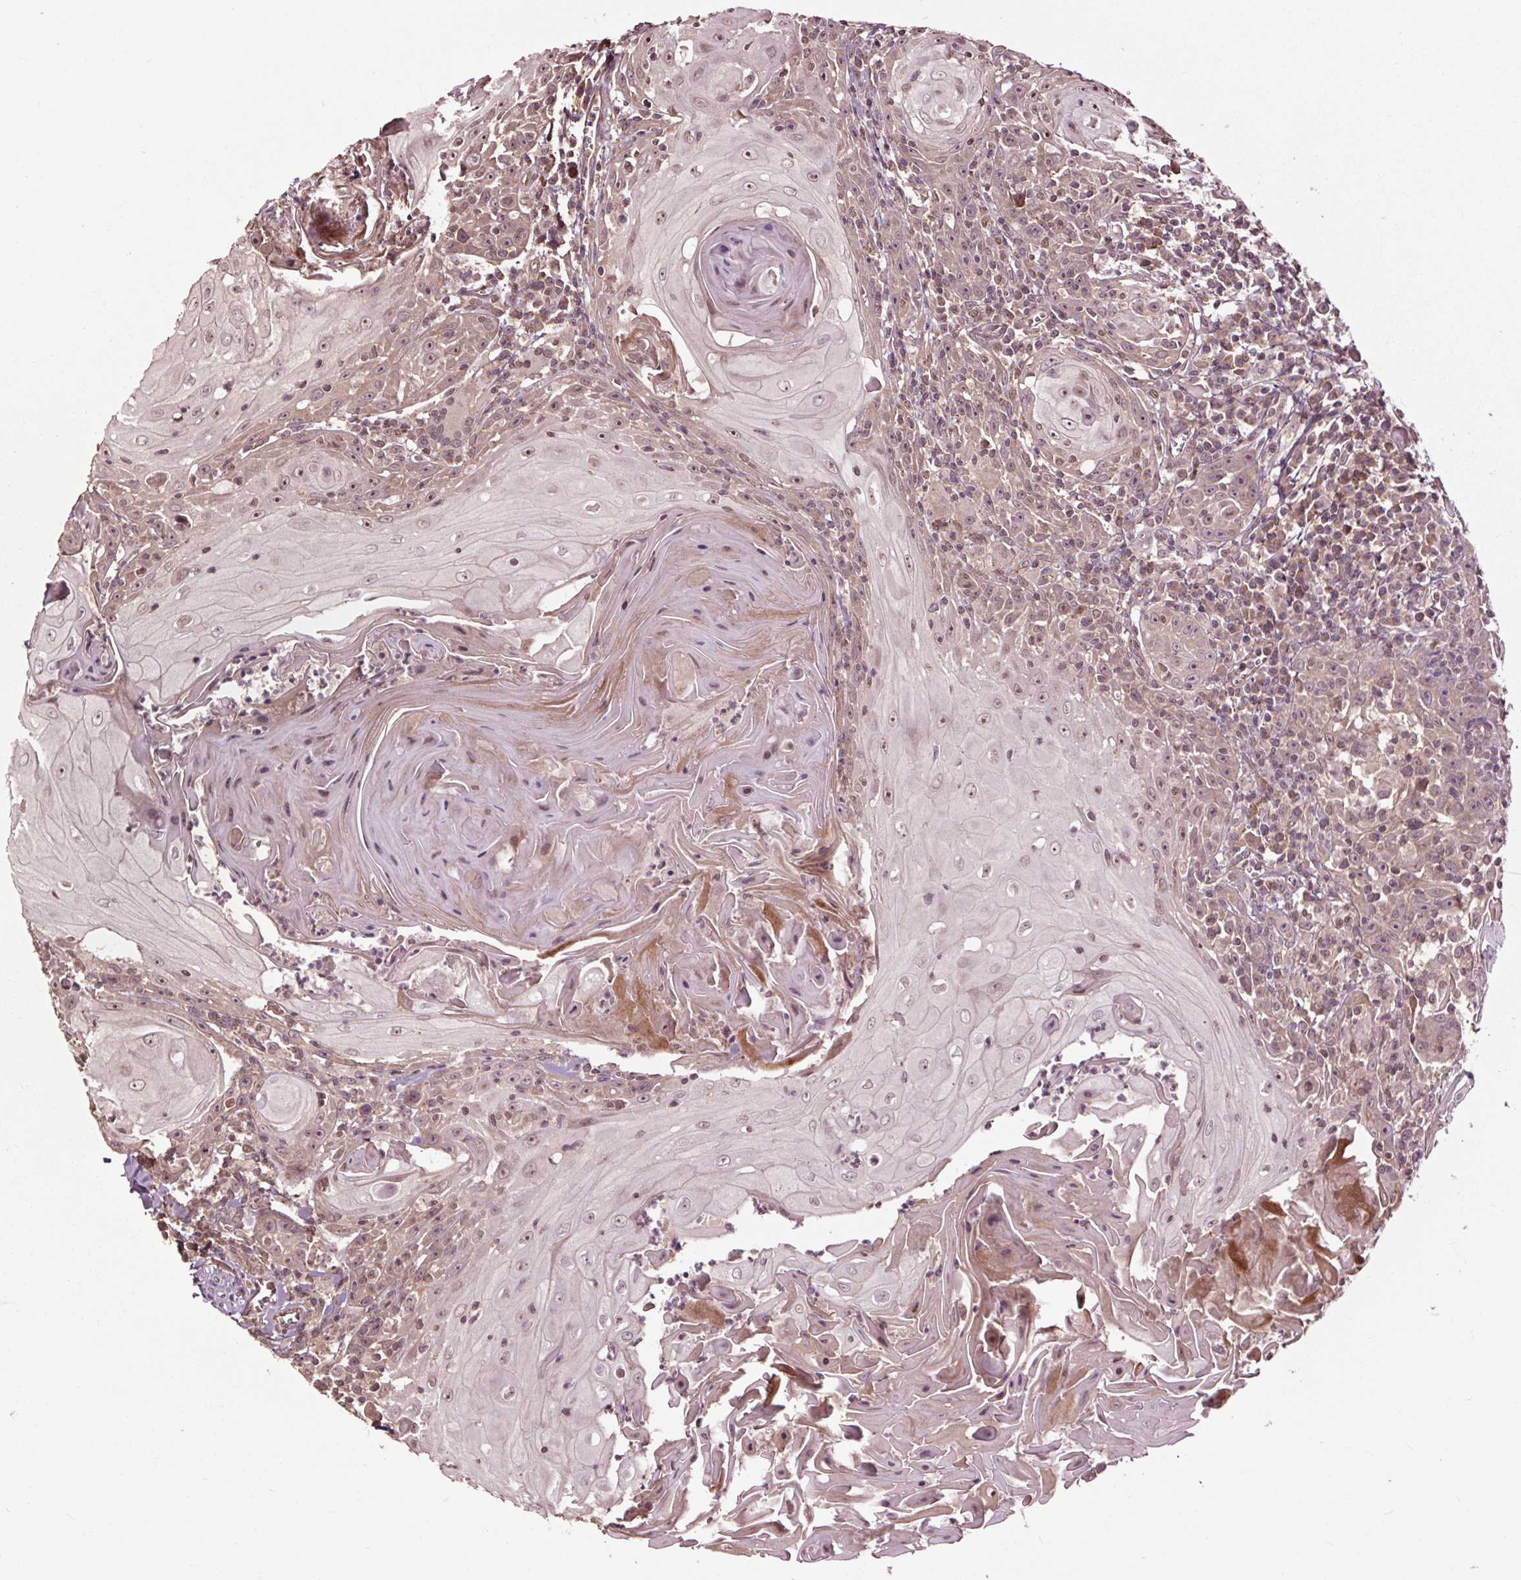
{"staining": {"intensity": "weak", "quantity": "25%-75%", "location": "nuclear"}, "tissue": "head and neck cancer", "cell_type": "Tumor cells", "image_type": "cancer", "snomed": [{"axis": "morphology", "description": "Squamous cell carcinoma, NOS"}, {"axis": "topography", "description": "Head-Neck"}], "caption": "Immunohistochemistry staining of head and neck cancer, which displays low levels of weak nuclear positivity in about 25%-75% of tumor cells indicating weak nuclear protein staining. The staining was performed using DAB (3,3'-diaminobenzidine) (brown) for protein detection and nuclei were counterstained in hematoxylin (blue).", "gene": "CEP95", "patient": {"sex": "male", "age": 52}}